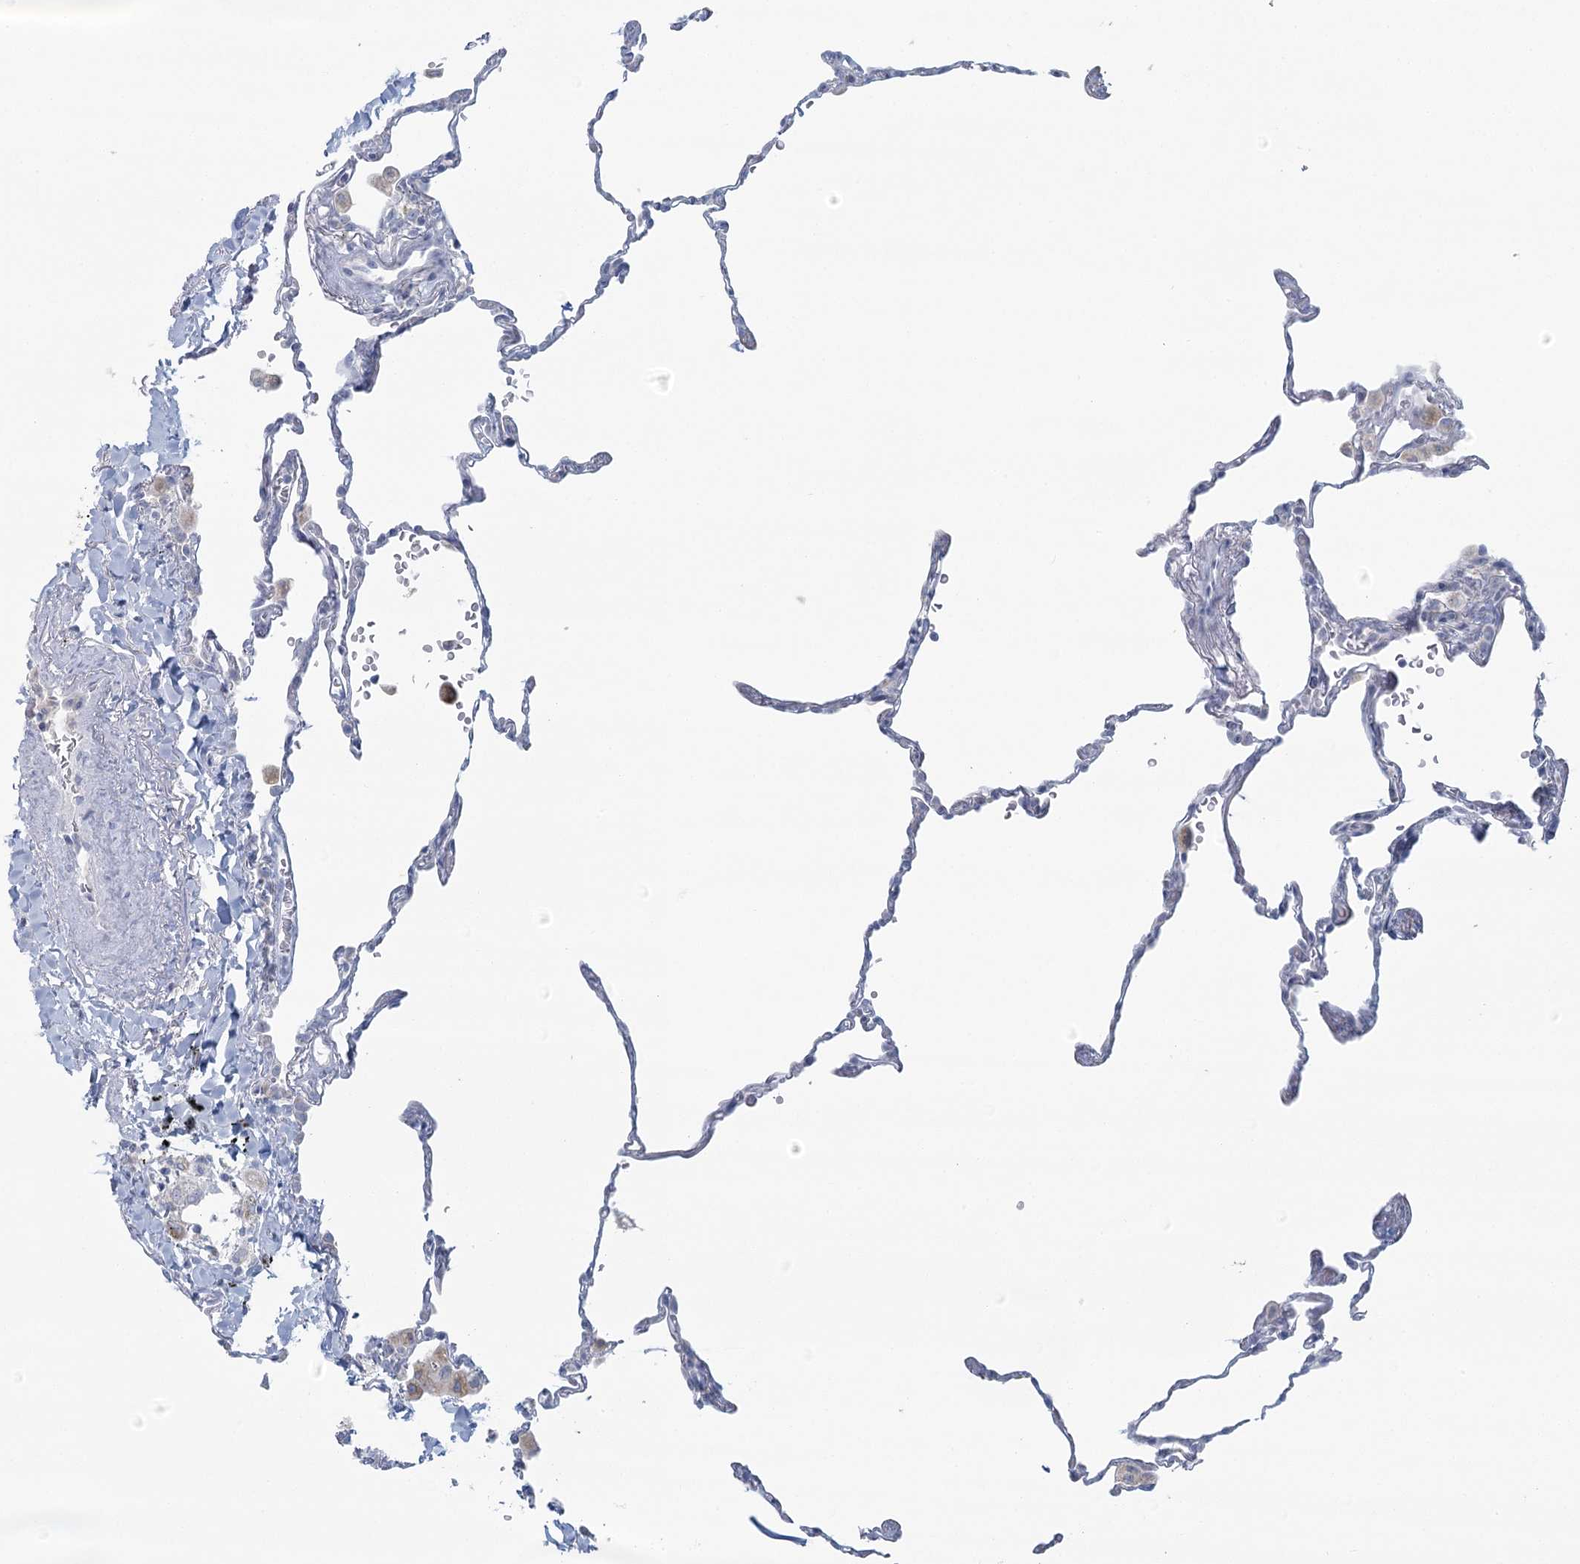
{"staining": {"intensity": "negative", "quantity": "none", "location": "none"}, "tissue": "lung", "cell_type": "Alveolar cells", "image_type": "normal", "snomed": [{"axis": "morphology", "description": "Normal tissue, NOS"}, {"axis": "topography", "description": "Lung"}], "caption": "Immunohistochemistry (IHC) image of unremarkable lung stained for a protein (brown), which reveals no expression in alveolar cells.", "gene": "BPHL", "patient": {"sex": "male", "age": 59}}